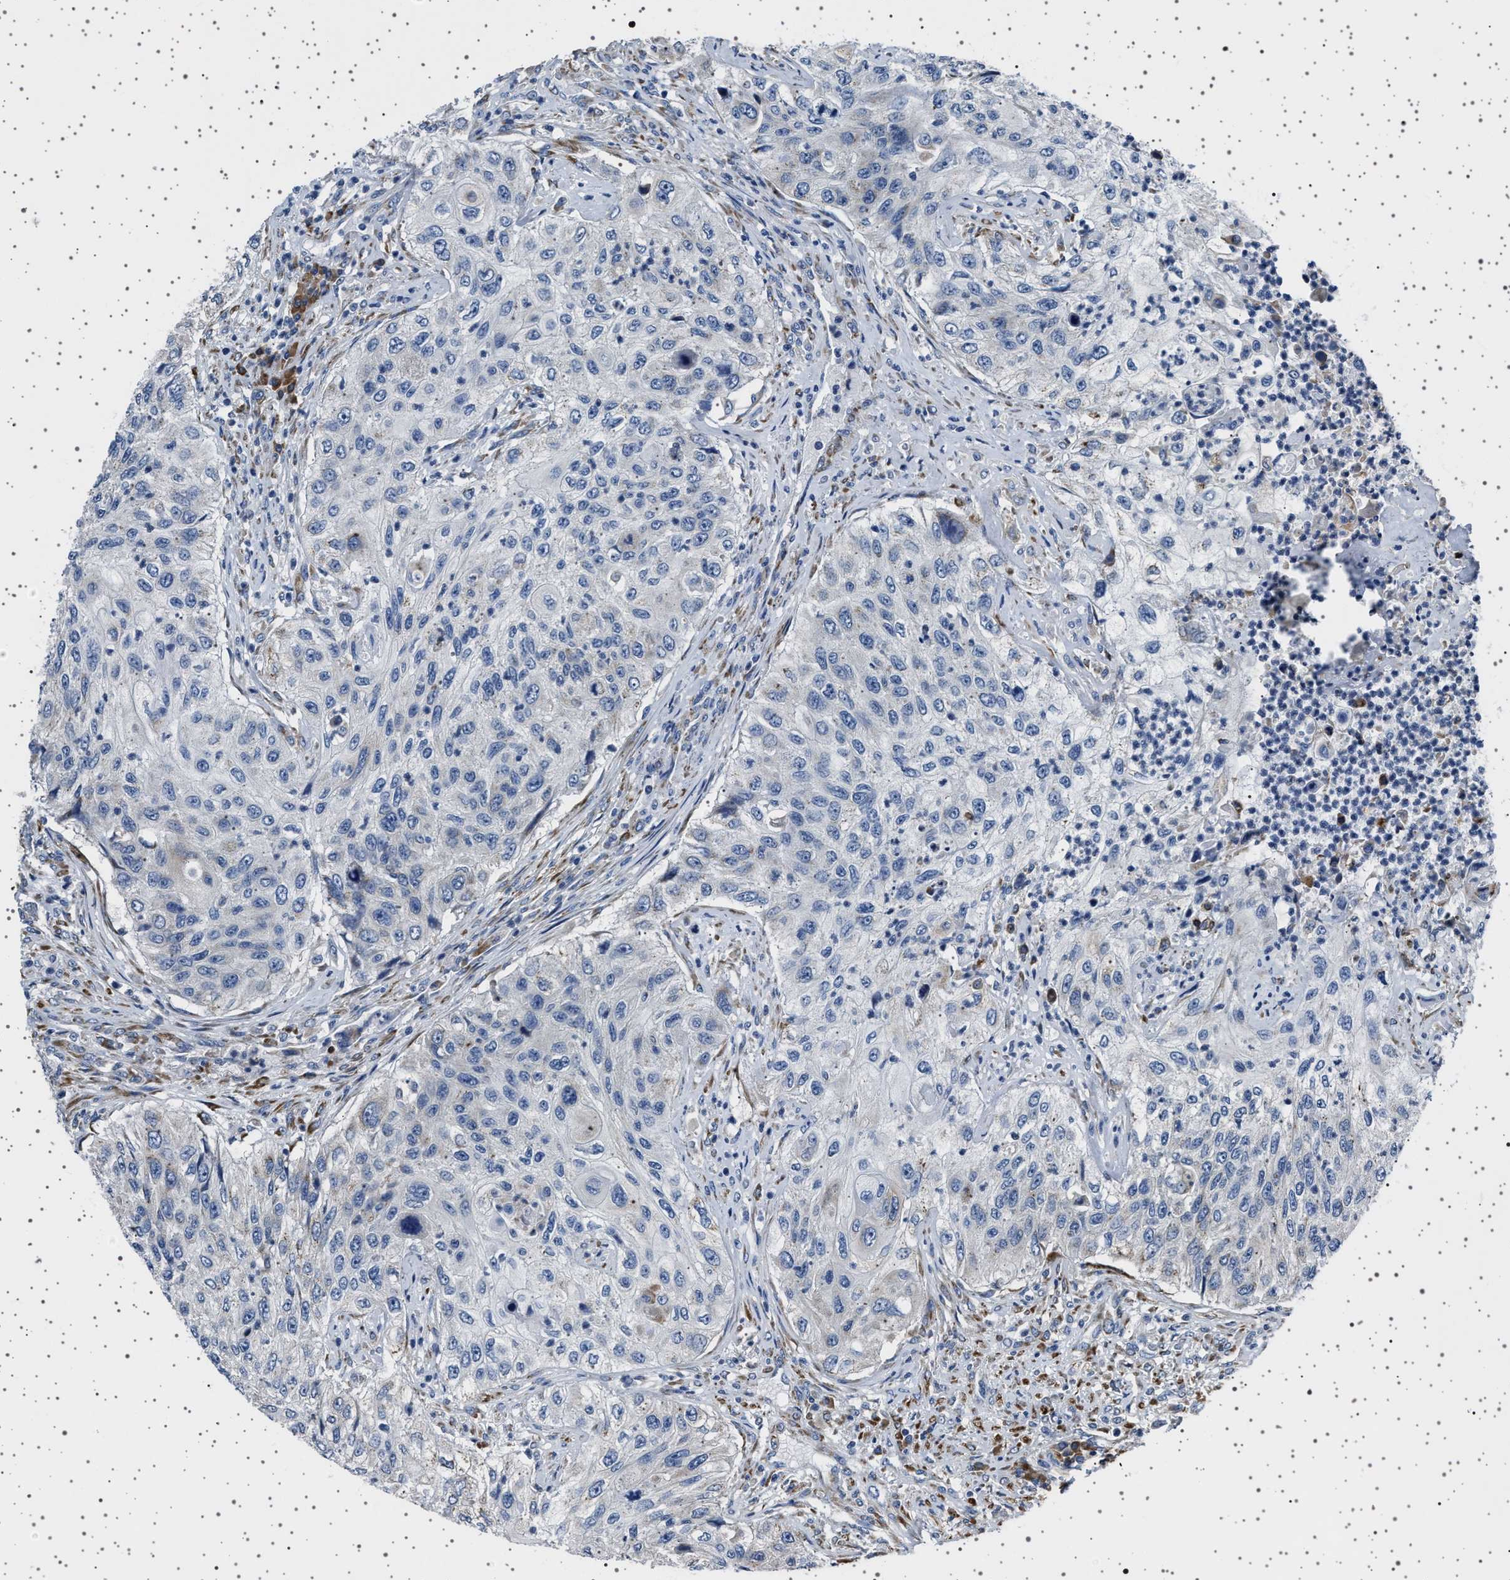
{"staining": {"intensity": "weak", "quantity": "<25%", "location": "cytoplasmic/membranous"}, "tissue": "urothelial cancer", "cell_type": "Tumor cells", "image_type": "cancer", "snomed": [{"axis": "morphology", "description": "Urothelial carcinoma, High grade"}, {"axis": "topography", "description": "Urinary bladder"}], "caption": "Immunohistochemistry (IHC) histopathology image of neoplastic tissue: urothelial carcinoma (high-grade) stained with DAB reveals no significant protein staining in tumor cells.", "gene": "FTCD", "patient": {"sex": "female", "age": 60}}